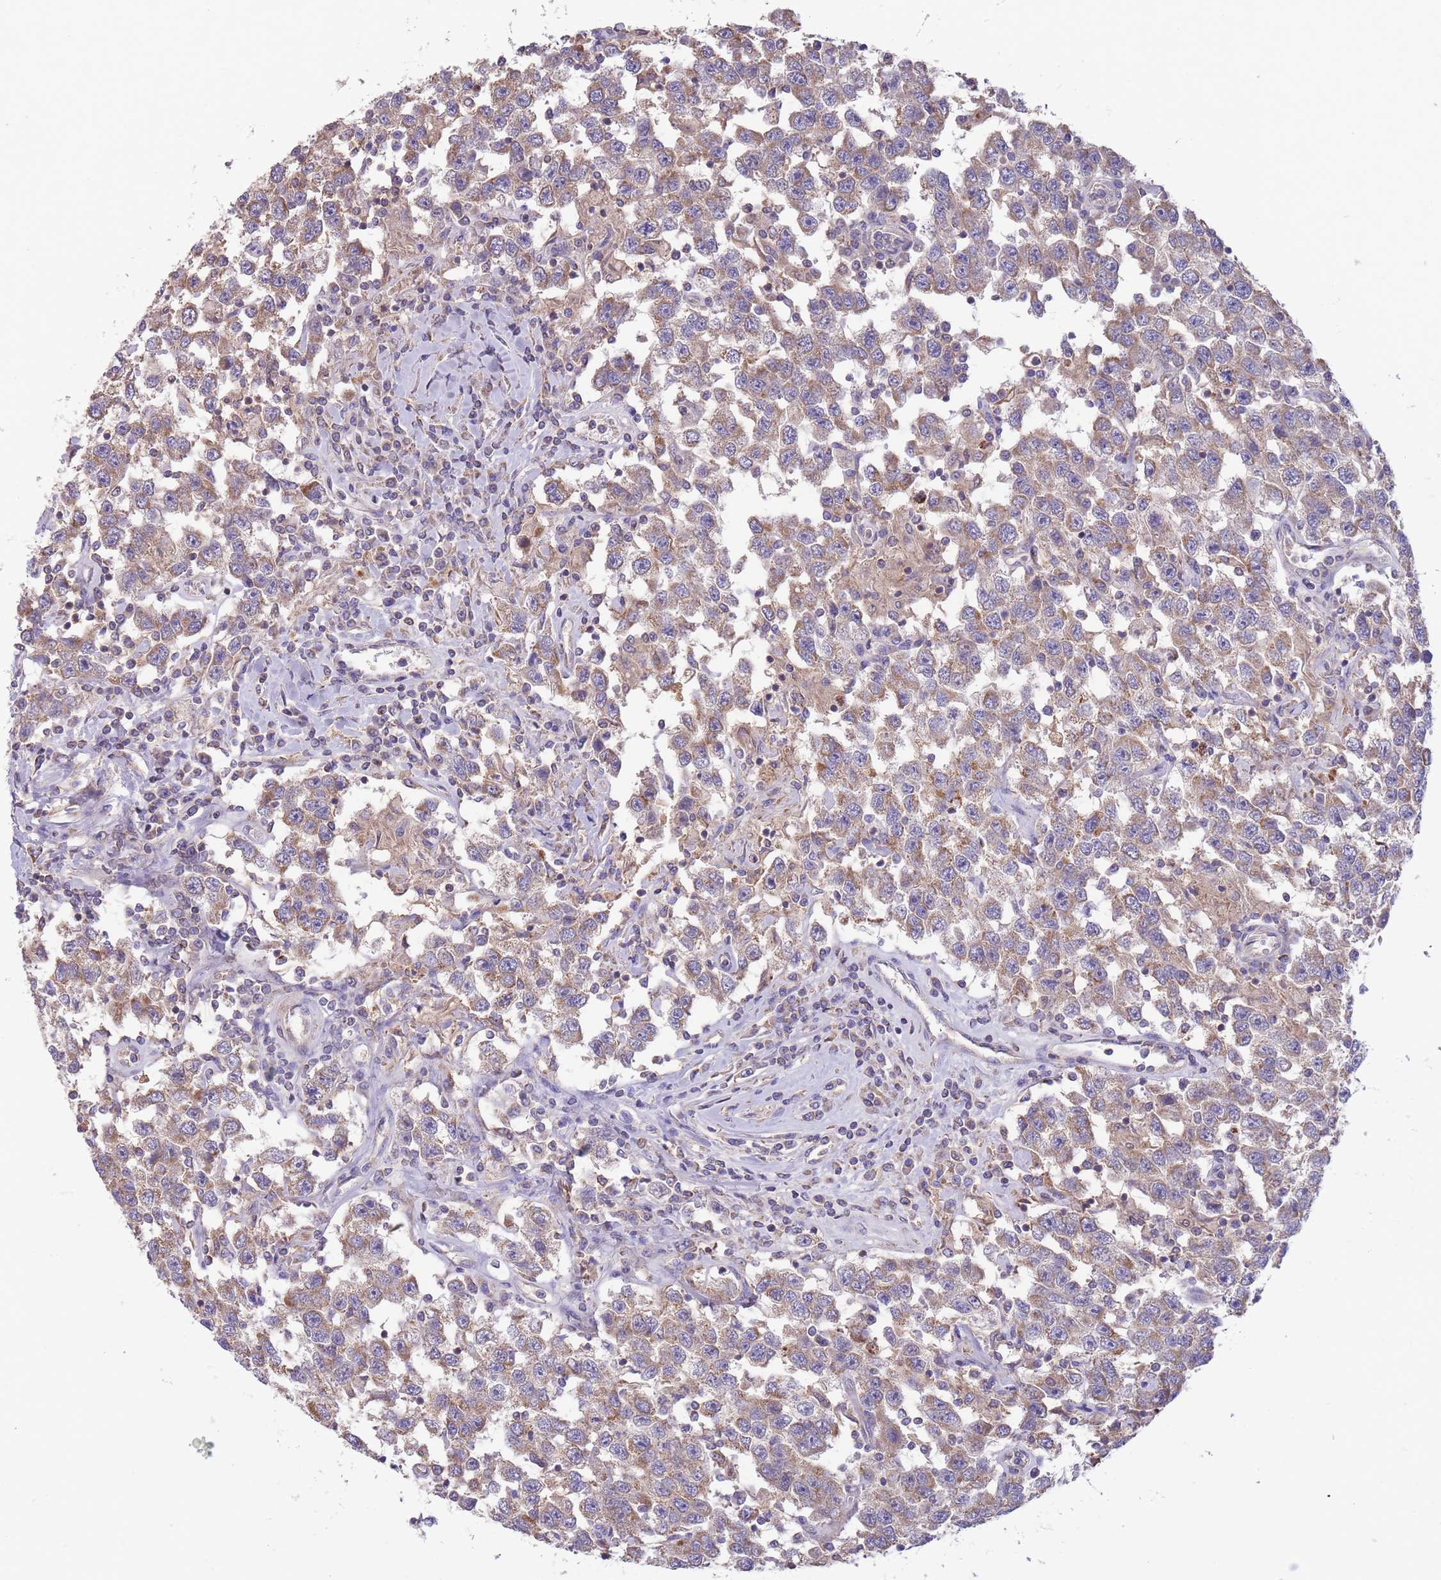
{"staining": {"intensity": "weak", "quantity": "25%-75%", "location": "cytoplasmic/membranous"}, "tissue": "testis cancer", "cell_type": "Tumor cells", "image_type": "cancer", "snomed": [{"axis": "morphology", "description": "Seminoma, NOS"}, {"axis": "topography", "description": "Testis"}], "caption": "An image showing weak cytoplasmic/membranous staining in about 25%-75% of tumor cells in seminoma (testis), as visualized by brown immunohistochemical staining.", "gene": "SLC25A42", "patient": {"sex": "male", "age": 41}}